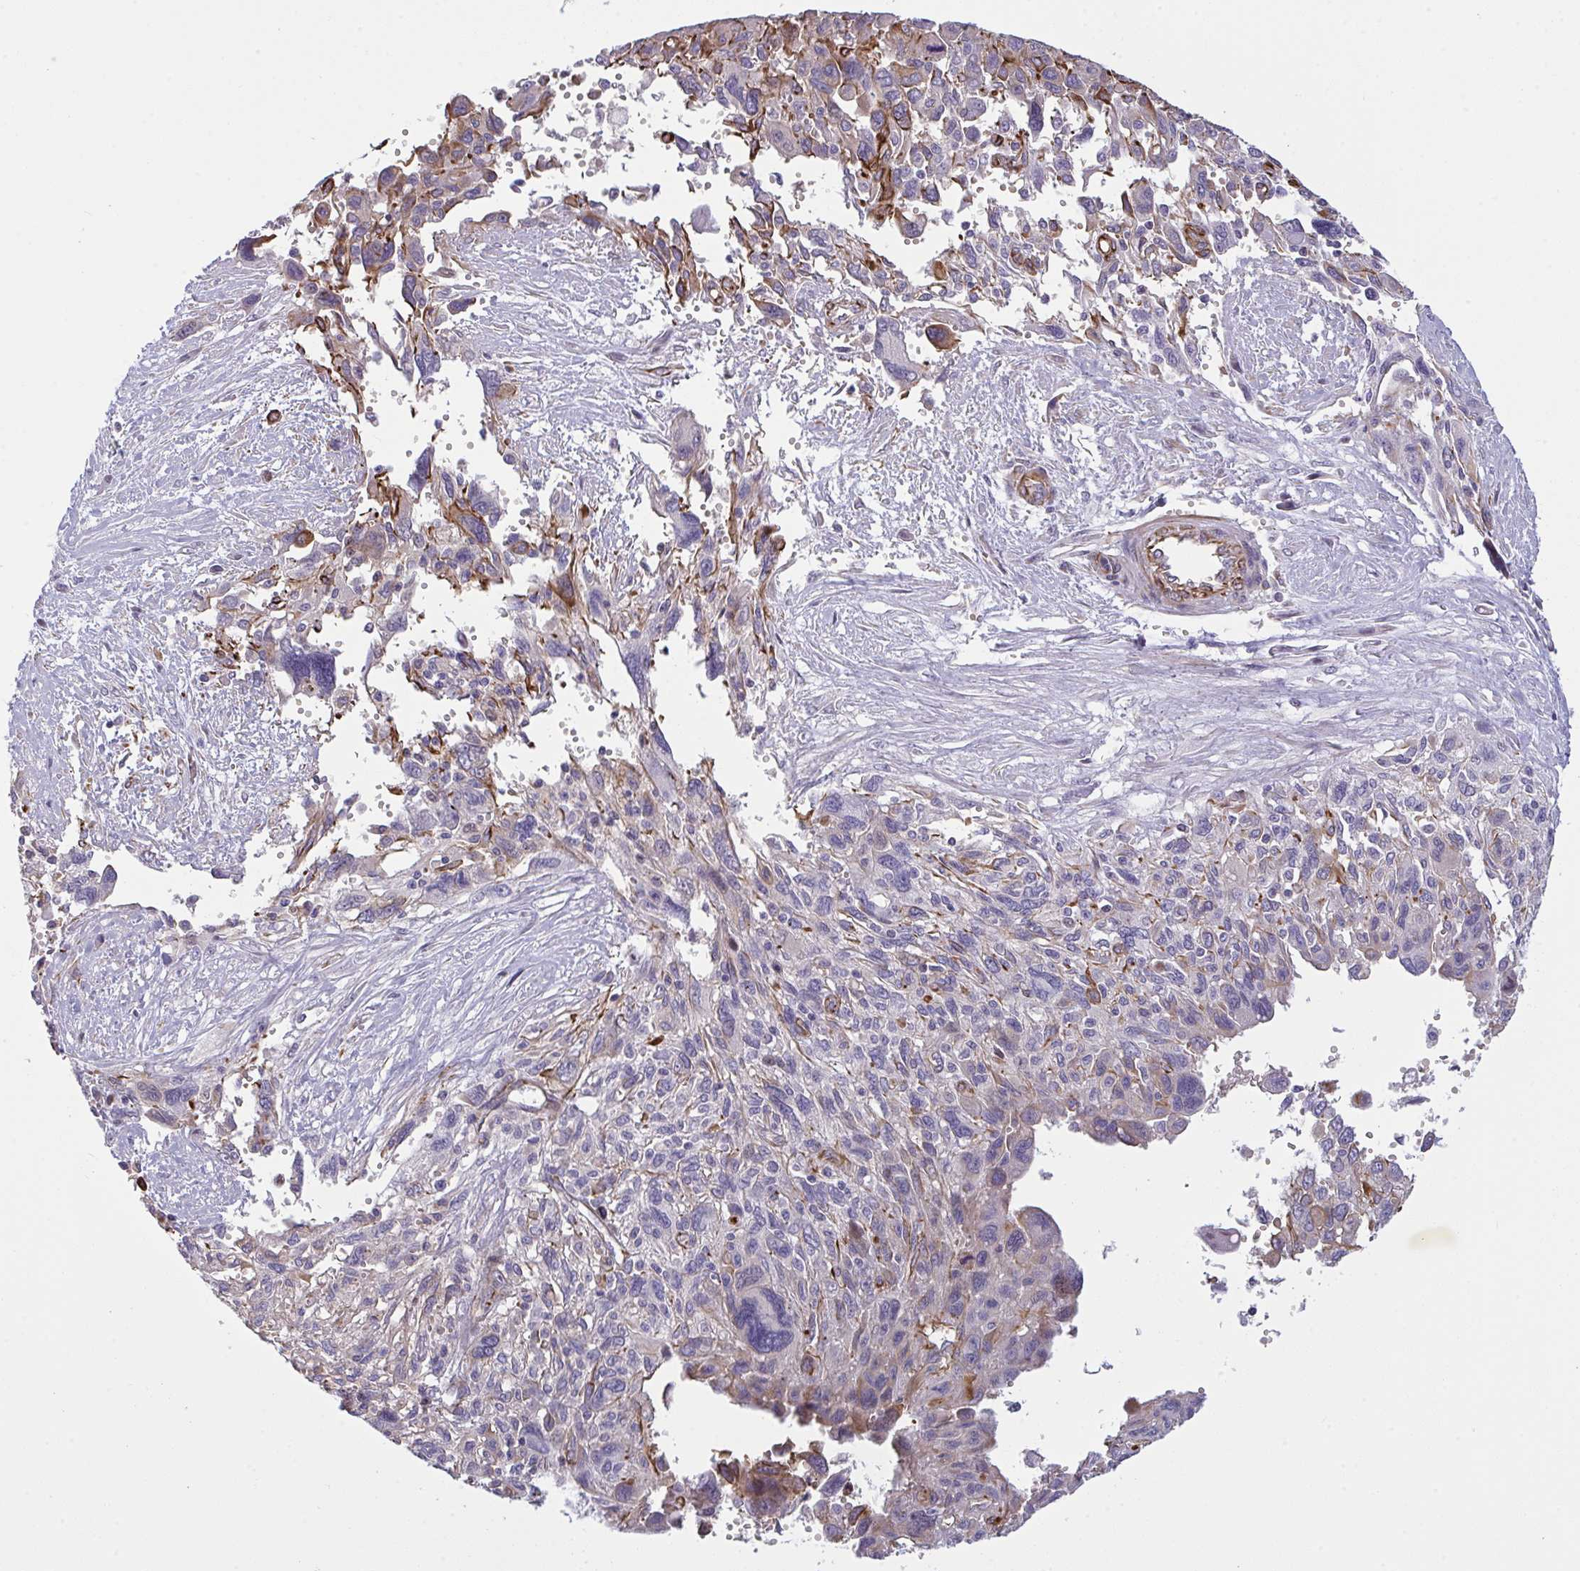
{"staining": {"intensity": "negative", "quantity": "none", "location": "none"}, "tissue": "pancreatic cancer", "cell_type": "Tumor cells", "image_type": "cancer", "snomed": [{"axis": "morphology", "description": "Adenocarcinoma, NOS"}, {"axis": "topography", "description": "Pancreas"}], "caption": "DAB immunohistochemical staining of human adenocarcinoma (pancreatic) exhibits no significant positivity in tumor cells. (Immunohistochemistry (ihc), brightfield microscopy, high magnification).", "gene": "SLC35B1", "patient": {"sex": "female", "age": 47}}